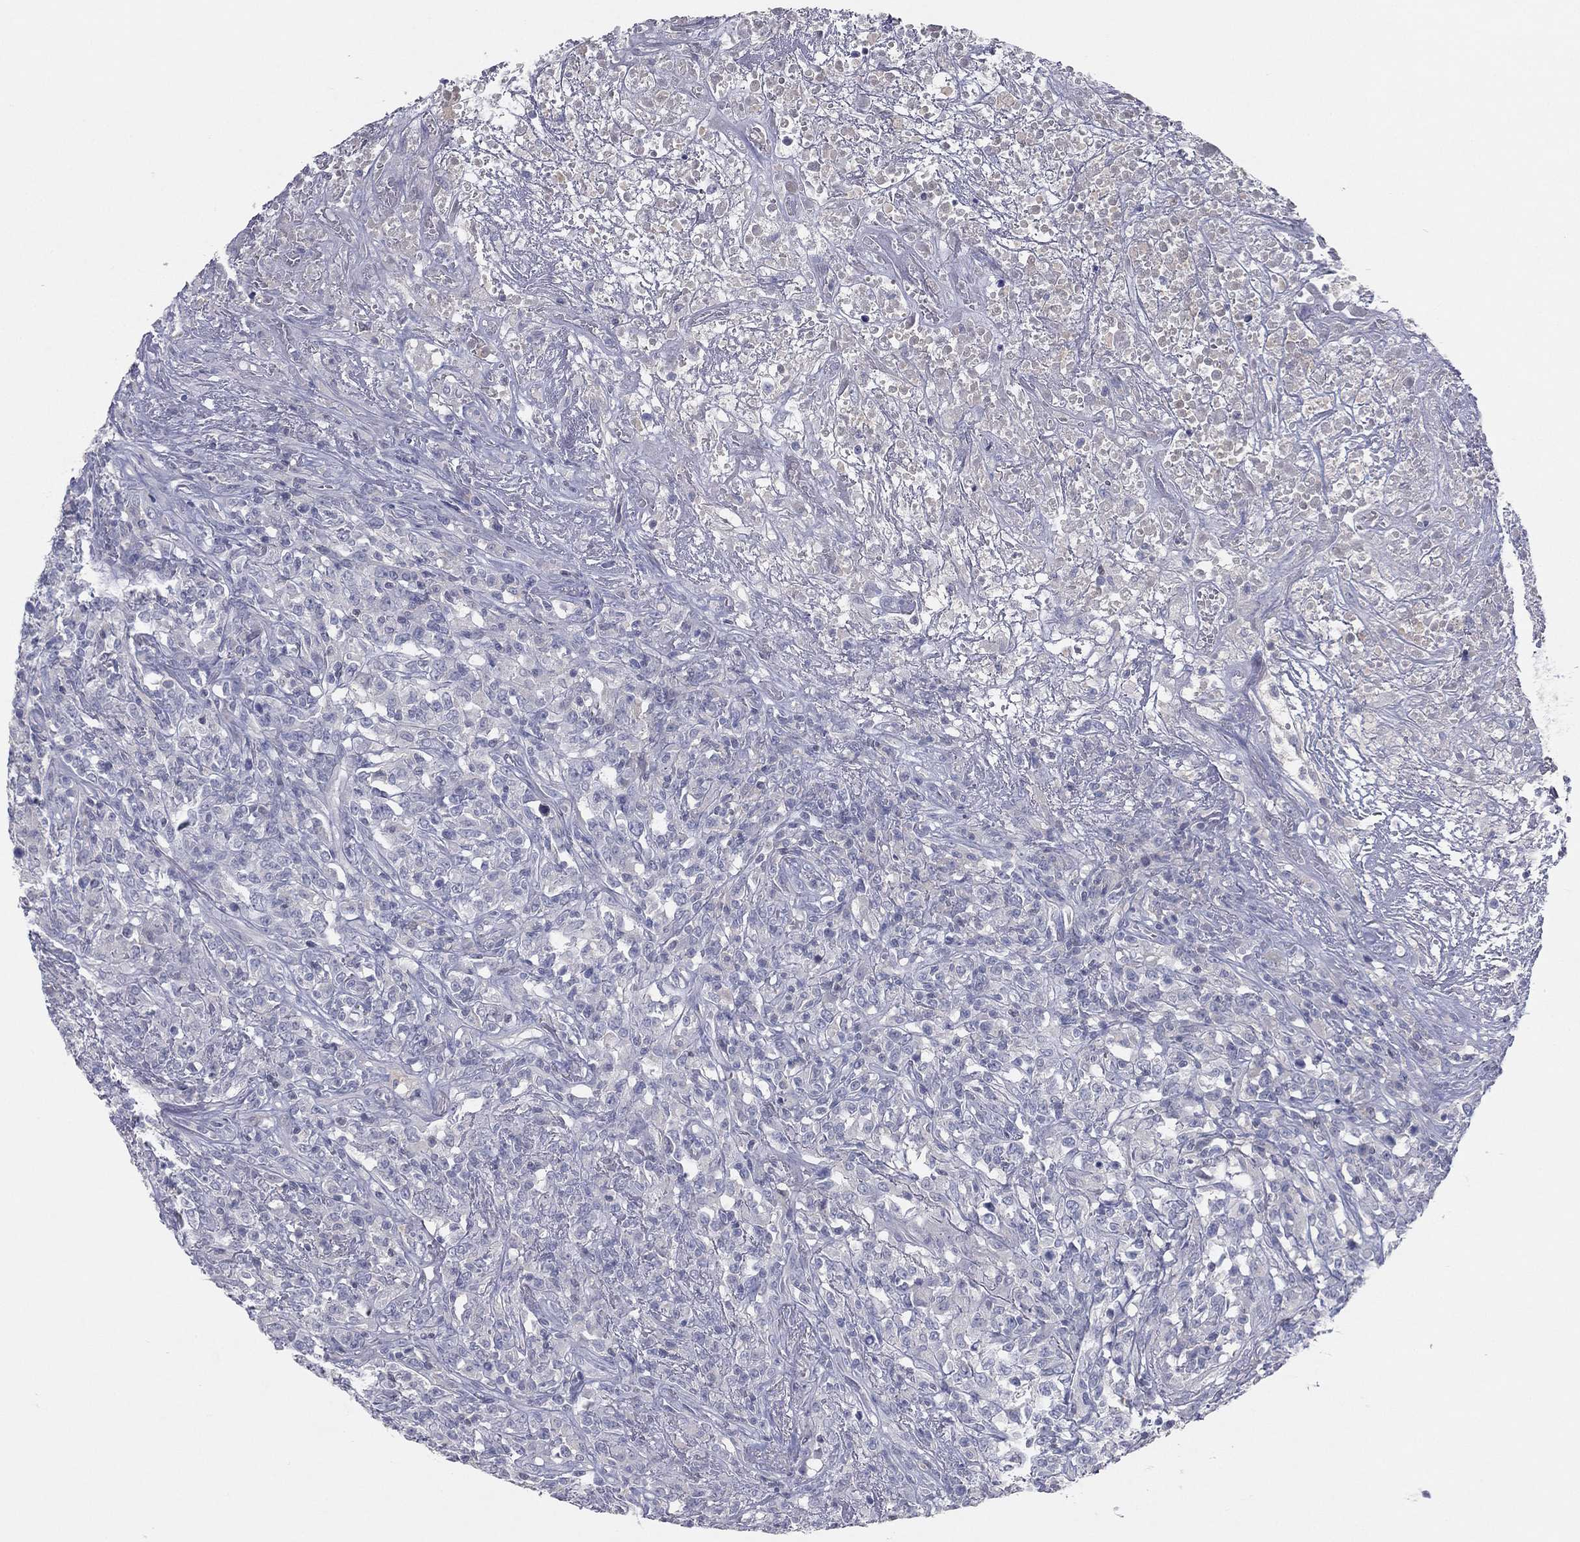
{"staining": {"intensity": "negative", "quantity": "none", "location": "none"}, "tissue": "lymphoma", "cell_type": "Tumor cells", "image_type": "cancer", "snomed": [{"axis": "morphology", "description": "Malignant lymphoma, non-Hodgkin's type, High grade"}, {"axis": "topography", "description": "Lung"}], "caption": "Photomicrograph shows no protein positivity in tumor cells of high-grade malignant lymphoma, non-Hodgkin's type tissue.", "gene": "CPT1B", "patient": {"sex": "male", "age": 79}}